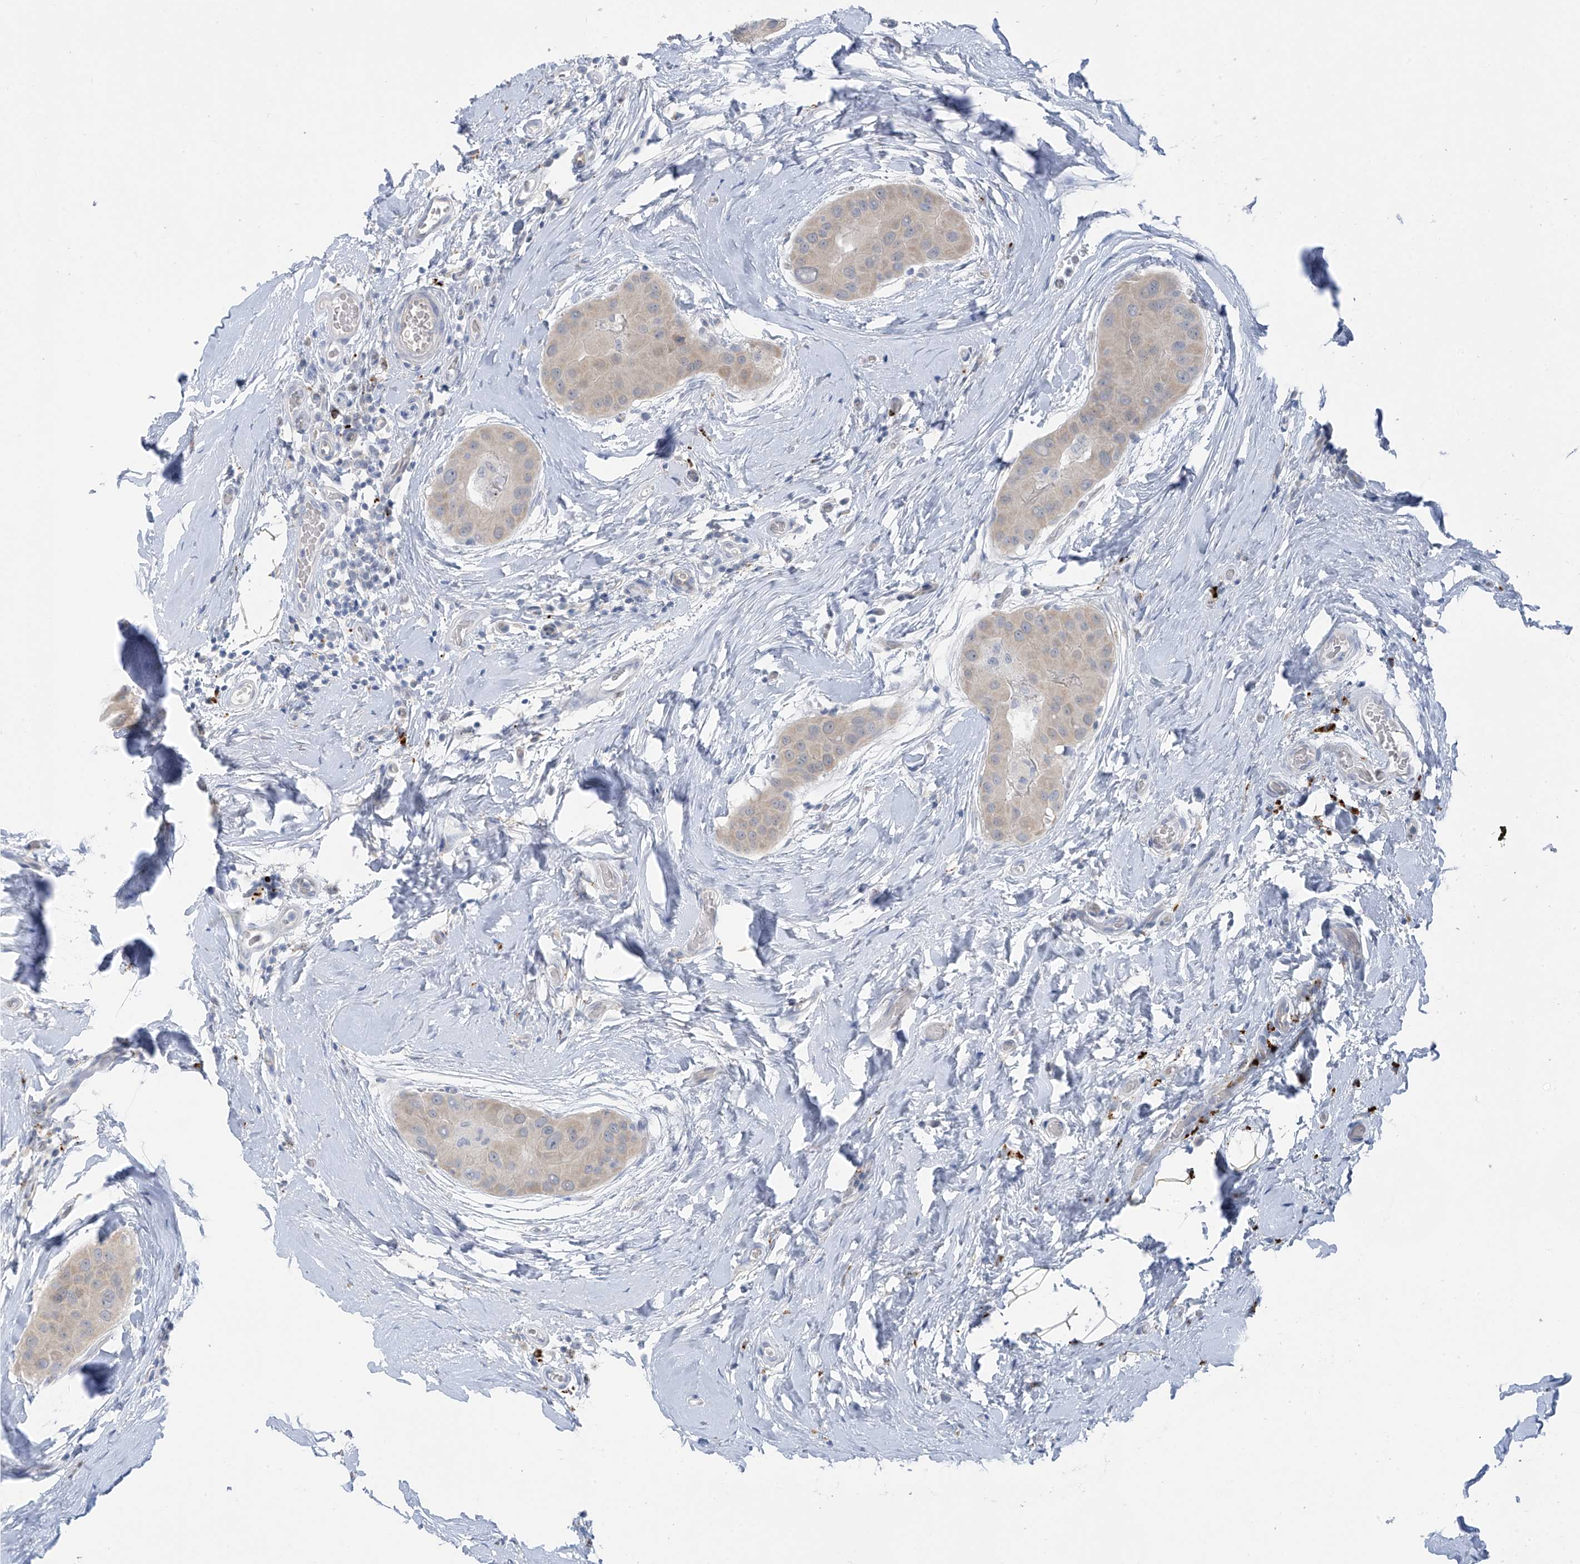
{"staining": {"intensity": "weak", "quantity": "<25%", "location": "cytoplasmic/membranous"}, "tissue": "thyroid cancer", "cell_type": "Tumor cells", "image_type": "cancer", "snomed": [{"axis": "morphology", "description": "Papillary adenocarcinoma, NOS"}, {"axis": "topography", "description": "Thyroid gland"}], "caption": "An image of human thyroid cancer is negative for staining in tumor cells.", "gene": "ZNF793", "patient": {"sex": "male", "age": 33}}